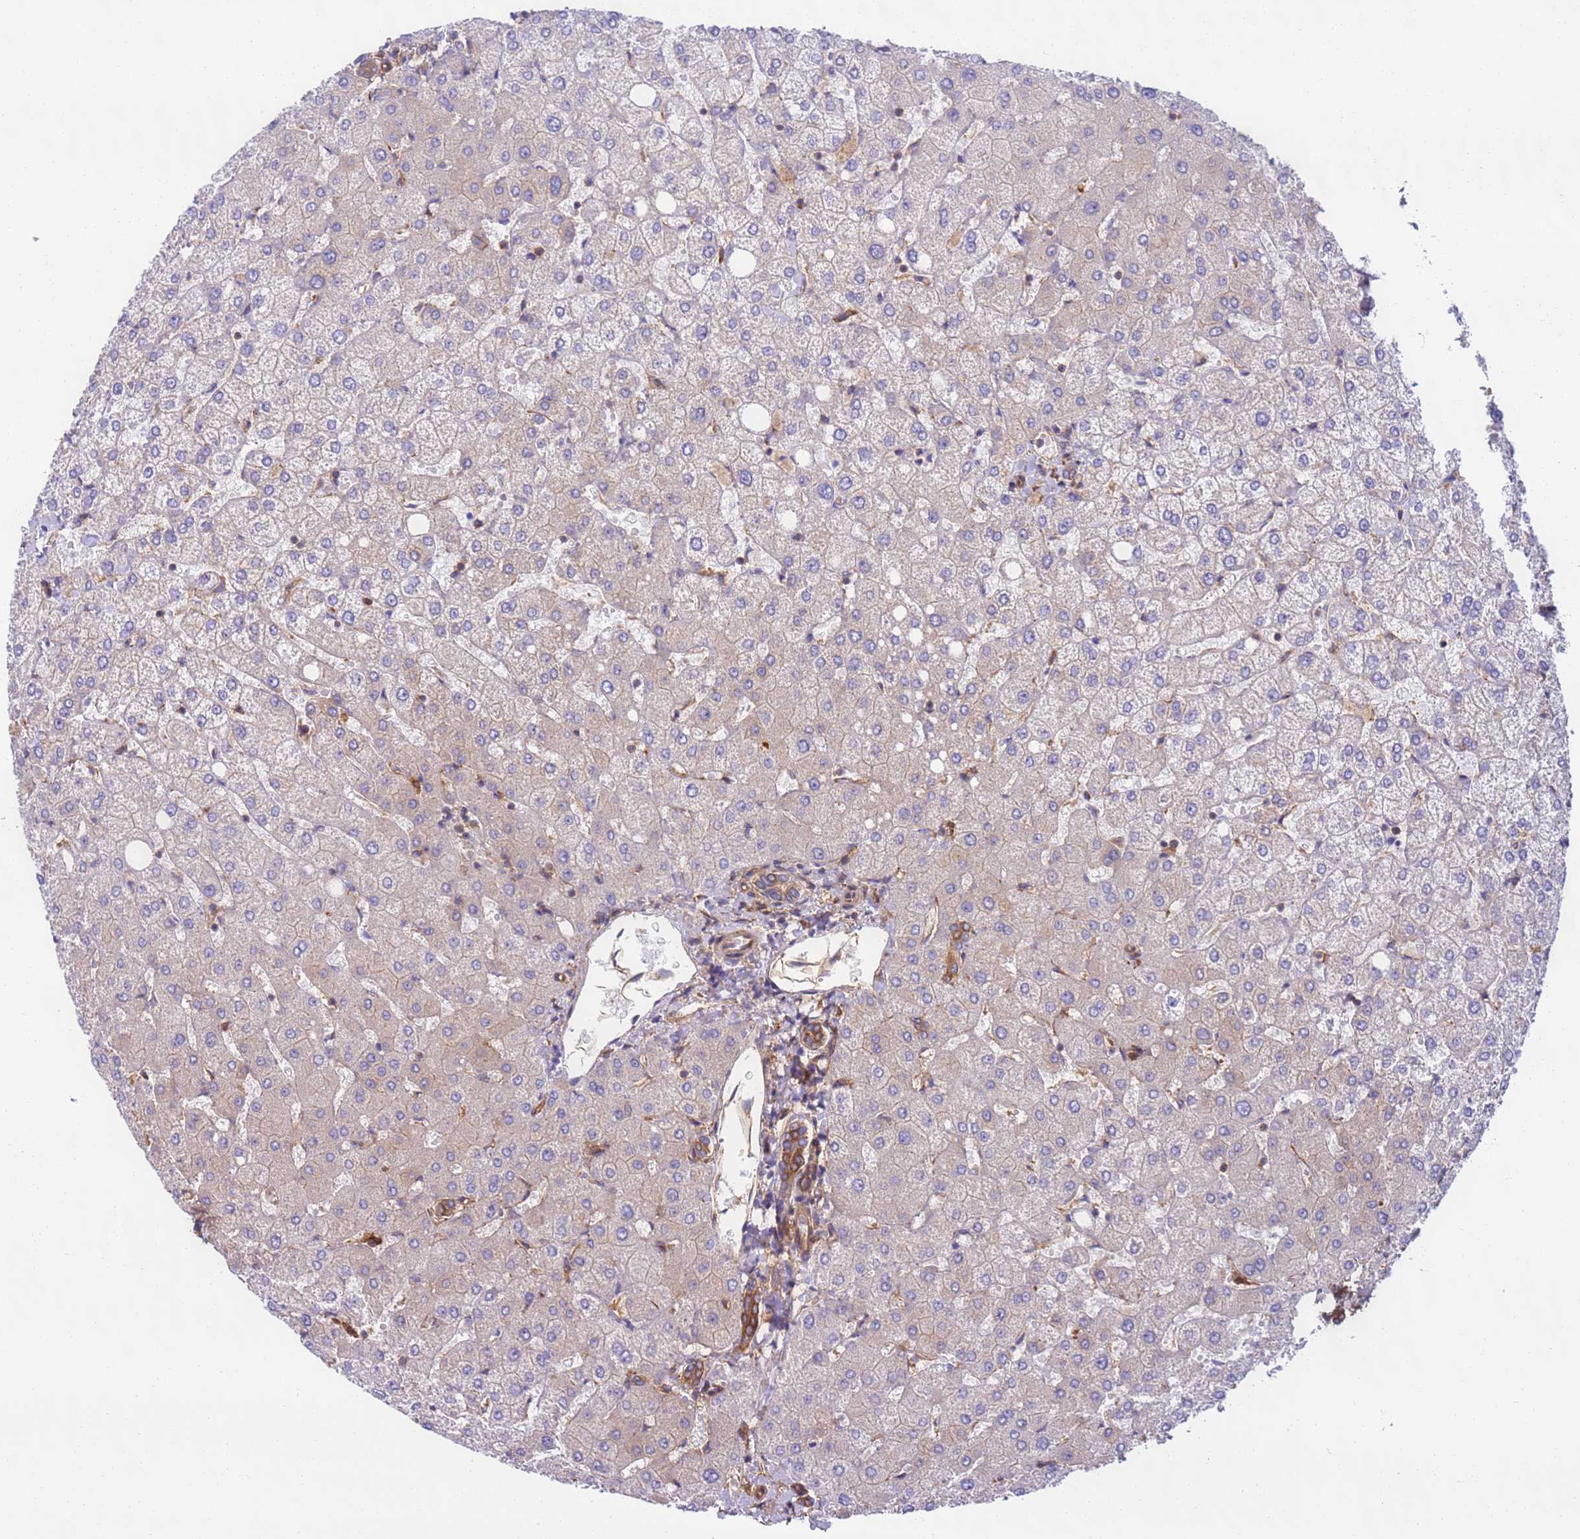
{"staining": {"intensity": "moderate", "quantity": ">75%", "location": "cytoplasmic/membranous"}, "tissue": "liver", "cell_type": "Cholangiocytes", "image_type": "normal", "snomed": [{"axis": "morphology", "description": "Normal tissue, NOS"}, {"axis": "topography", "description": "Liver"}], "caption": "Protein expression analysis of unremarkable human liver reveals moderate cytoplasmic/membranous positivity in approximately >75% of cholangiocytes. (DAB (3,3'-diaminobenzidine) IHC with brightfield microscopy, high magnification).", "gene": "DYNC1I2", "patient": {"sex": "female", "age": 54}}